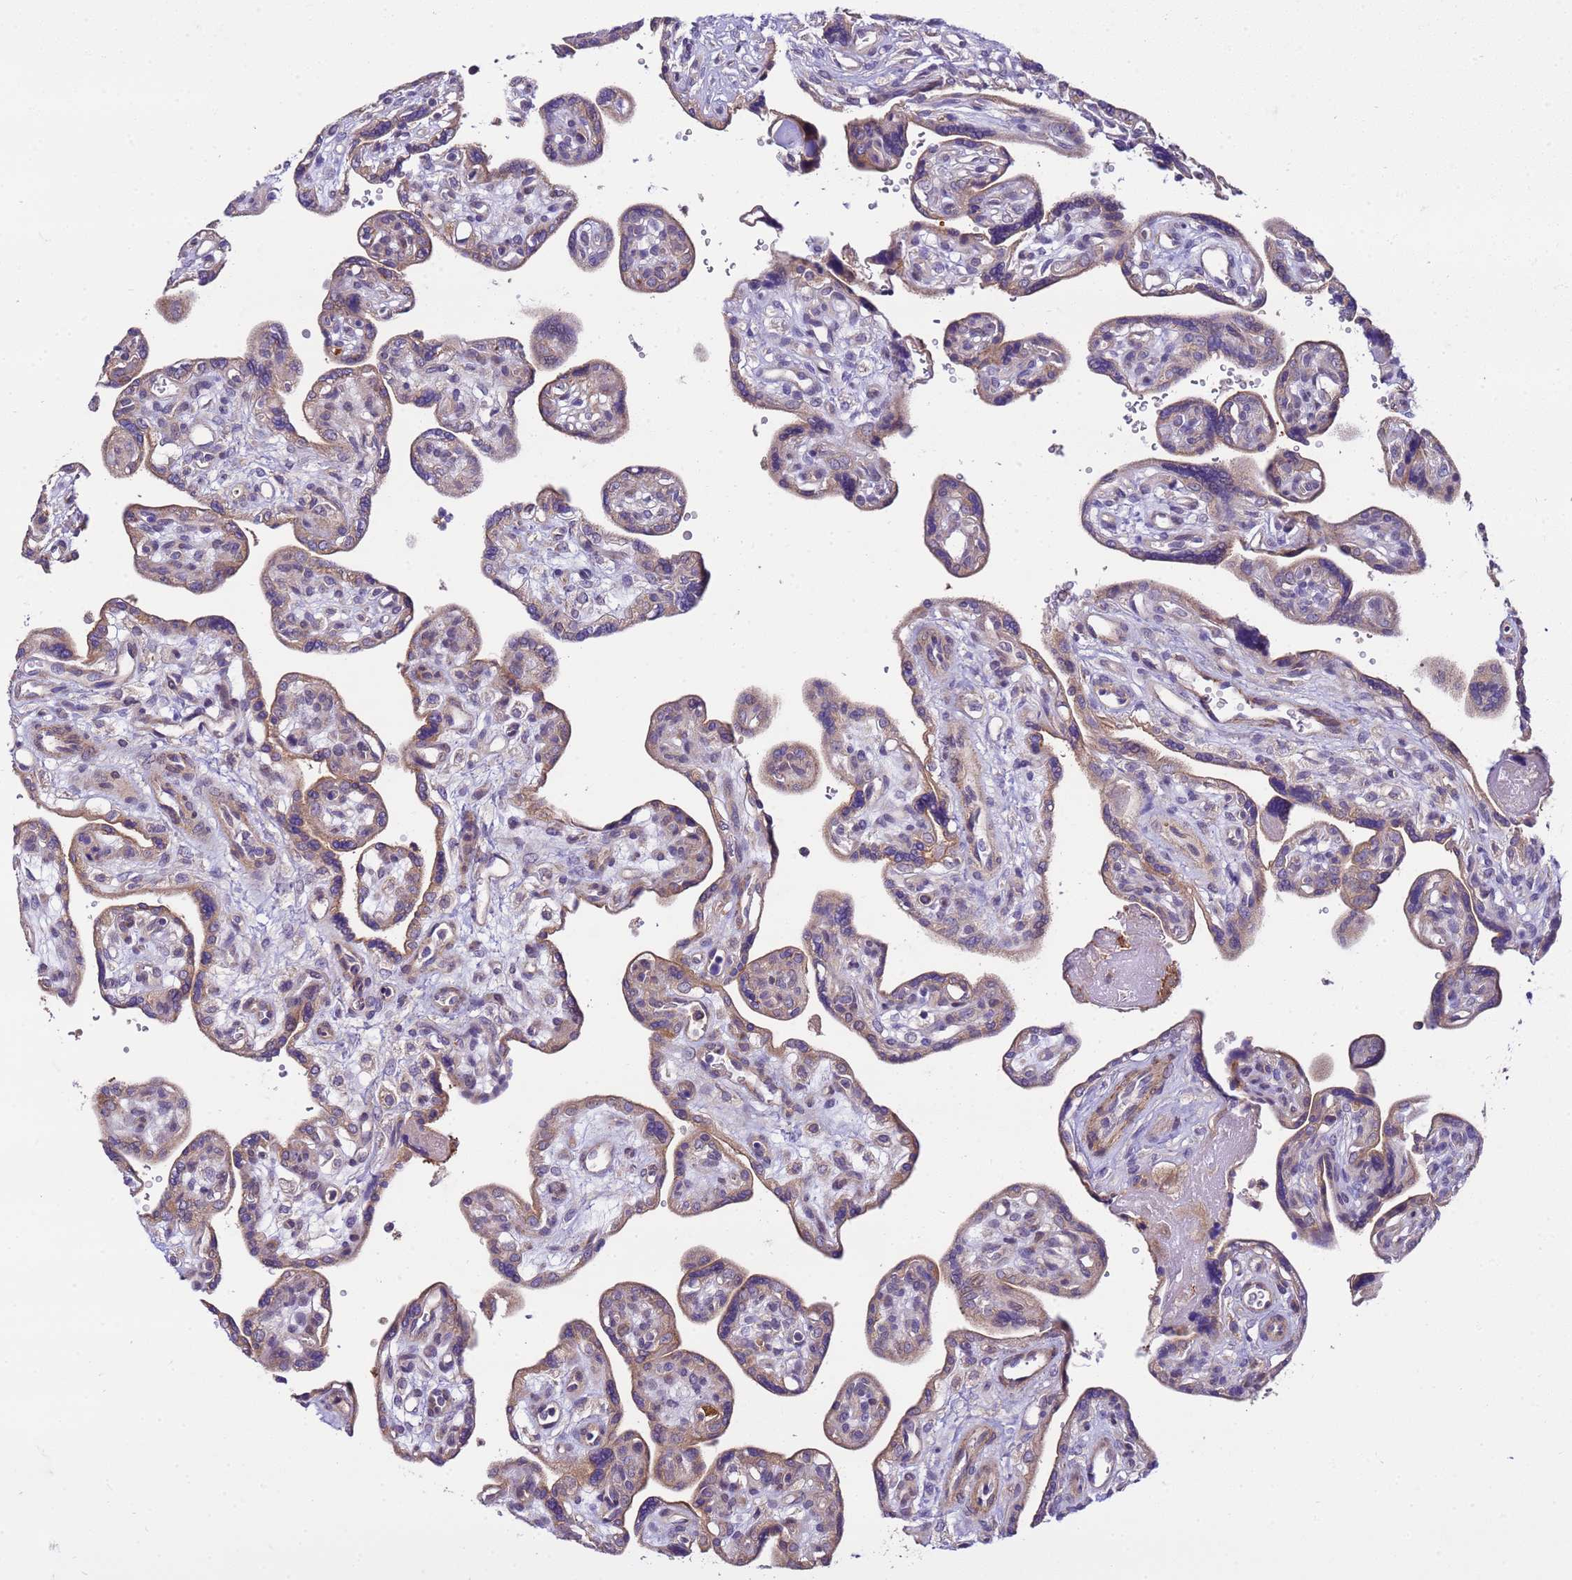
{"staining": {"intensity": "moderate", "quantity": "25%-75%", "location": "cytoplasmic/membranous"}, "tissue": "placenta", "cell_type": "Trophoblastic cells", "image_type": "normal", "snomed": [{"axis": "morphology", "description": "Normal tissue, NOS"}, {"axis": "topography", "description": "Placenta"}], "caption": "Immunohistochemistry of normal placenta shows medium levels of moderate cytoplasmic/membranous expression in about 25%-75% of trophoblastic cells. The staining is performed using DAB (3,3'-diaminobenzidine) brown chromogen to label protein expression. The nuclei are counter-stained blue using hematoxylin.", "gene": "GEN1", "patient": {"sex": "female", "age": 39}}